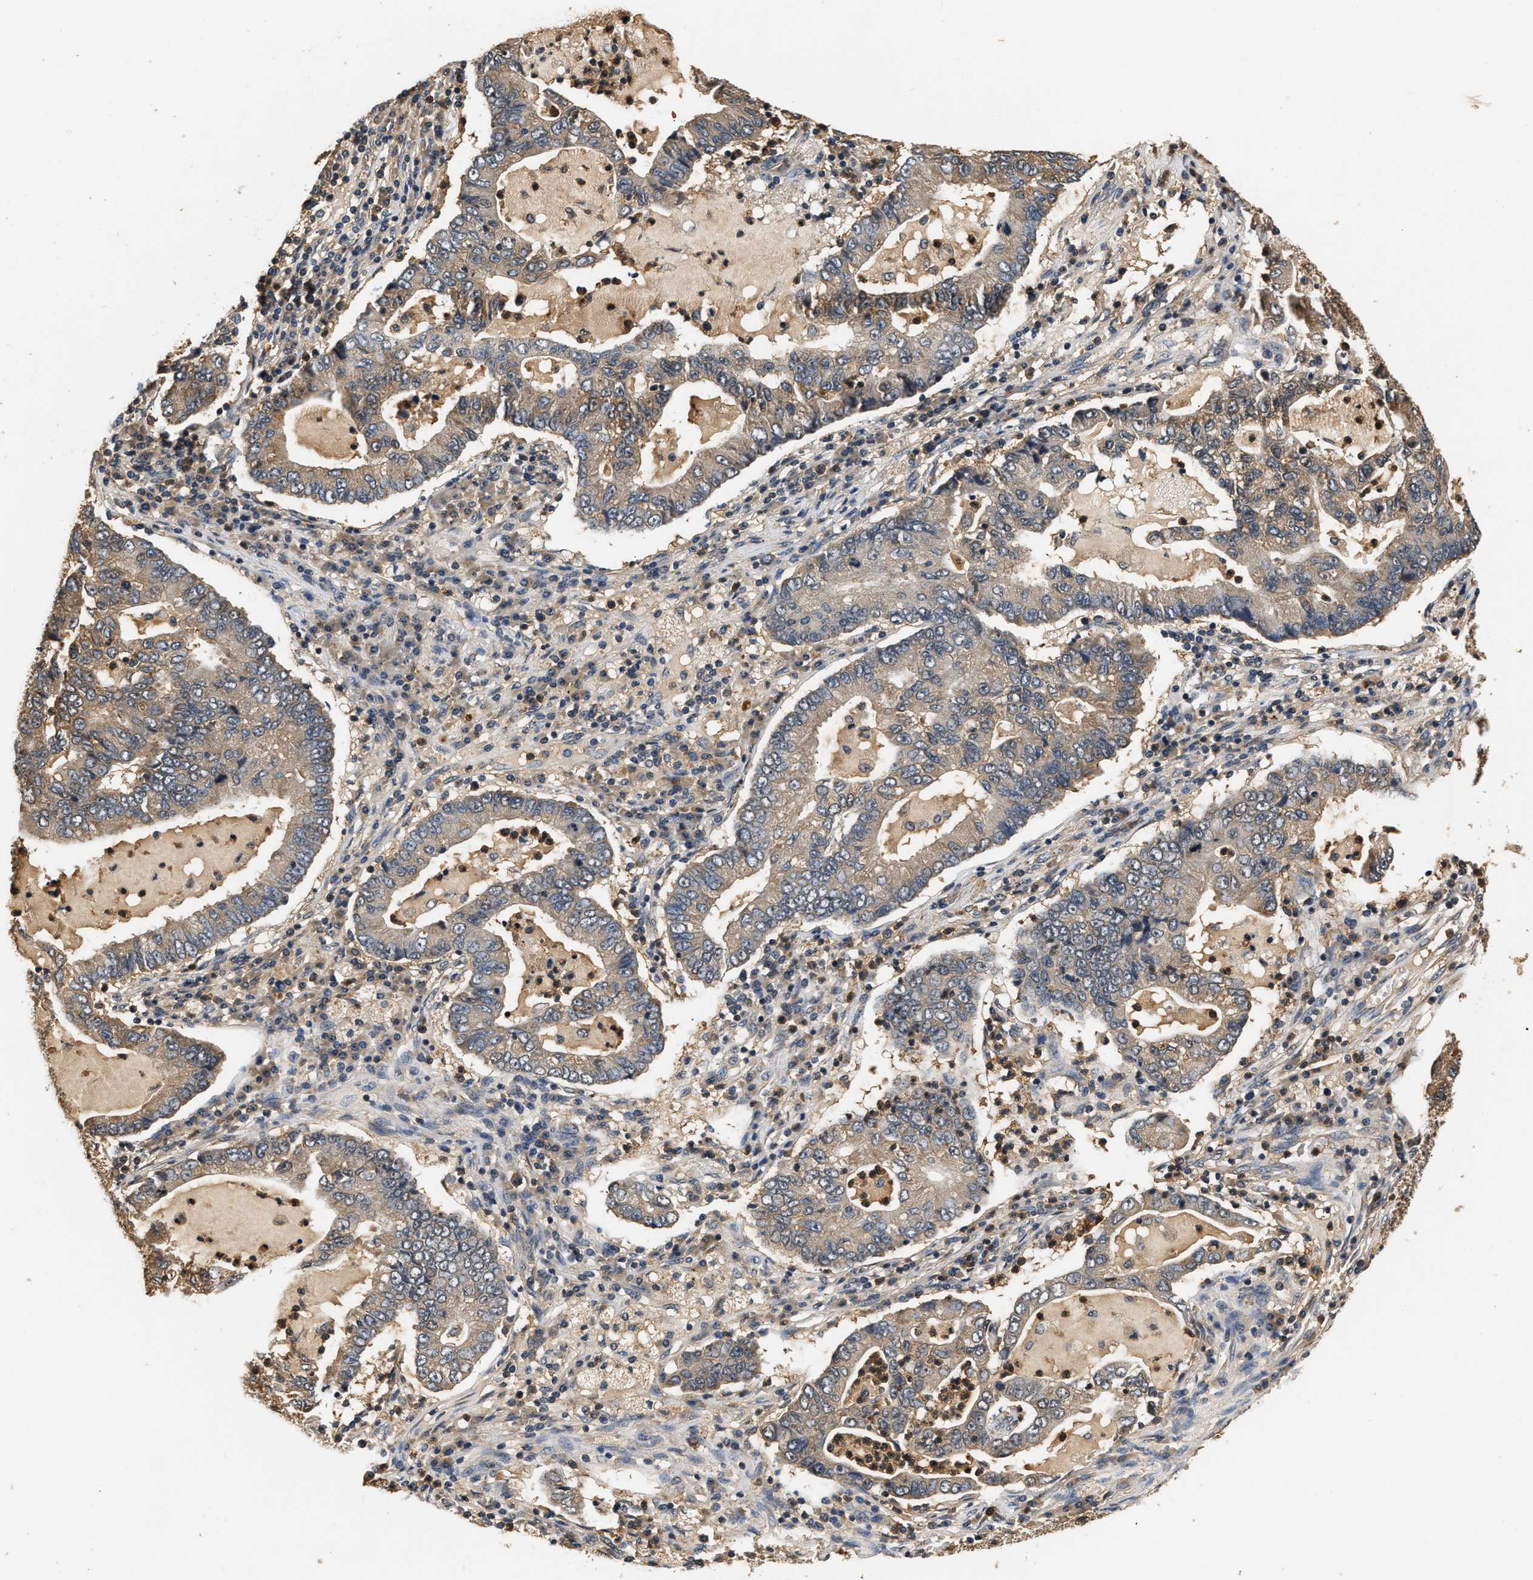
{"staining": {"intensity": "weak", "quantity": "25%-75%", "location": "cytoplasmic/membranous"}, "tissue": "lung cancer", "cell_type": "Tumor cells", "image_type": "cancer", "snomed": [{"axis": "morphology", "description": "Adenocarcinoma, NOS"}, {"axis": "topography", "description": "Lung"}], "caption": "Lung cancer was stained to show a protein in brown. There is low levels of weak cytoplasmic/membranous expression in approximately 25%-75% of tumor cells.", "gene": "GPI", "patient": {"sex": "female", "age": 51}}